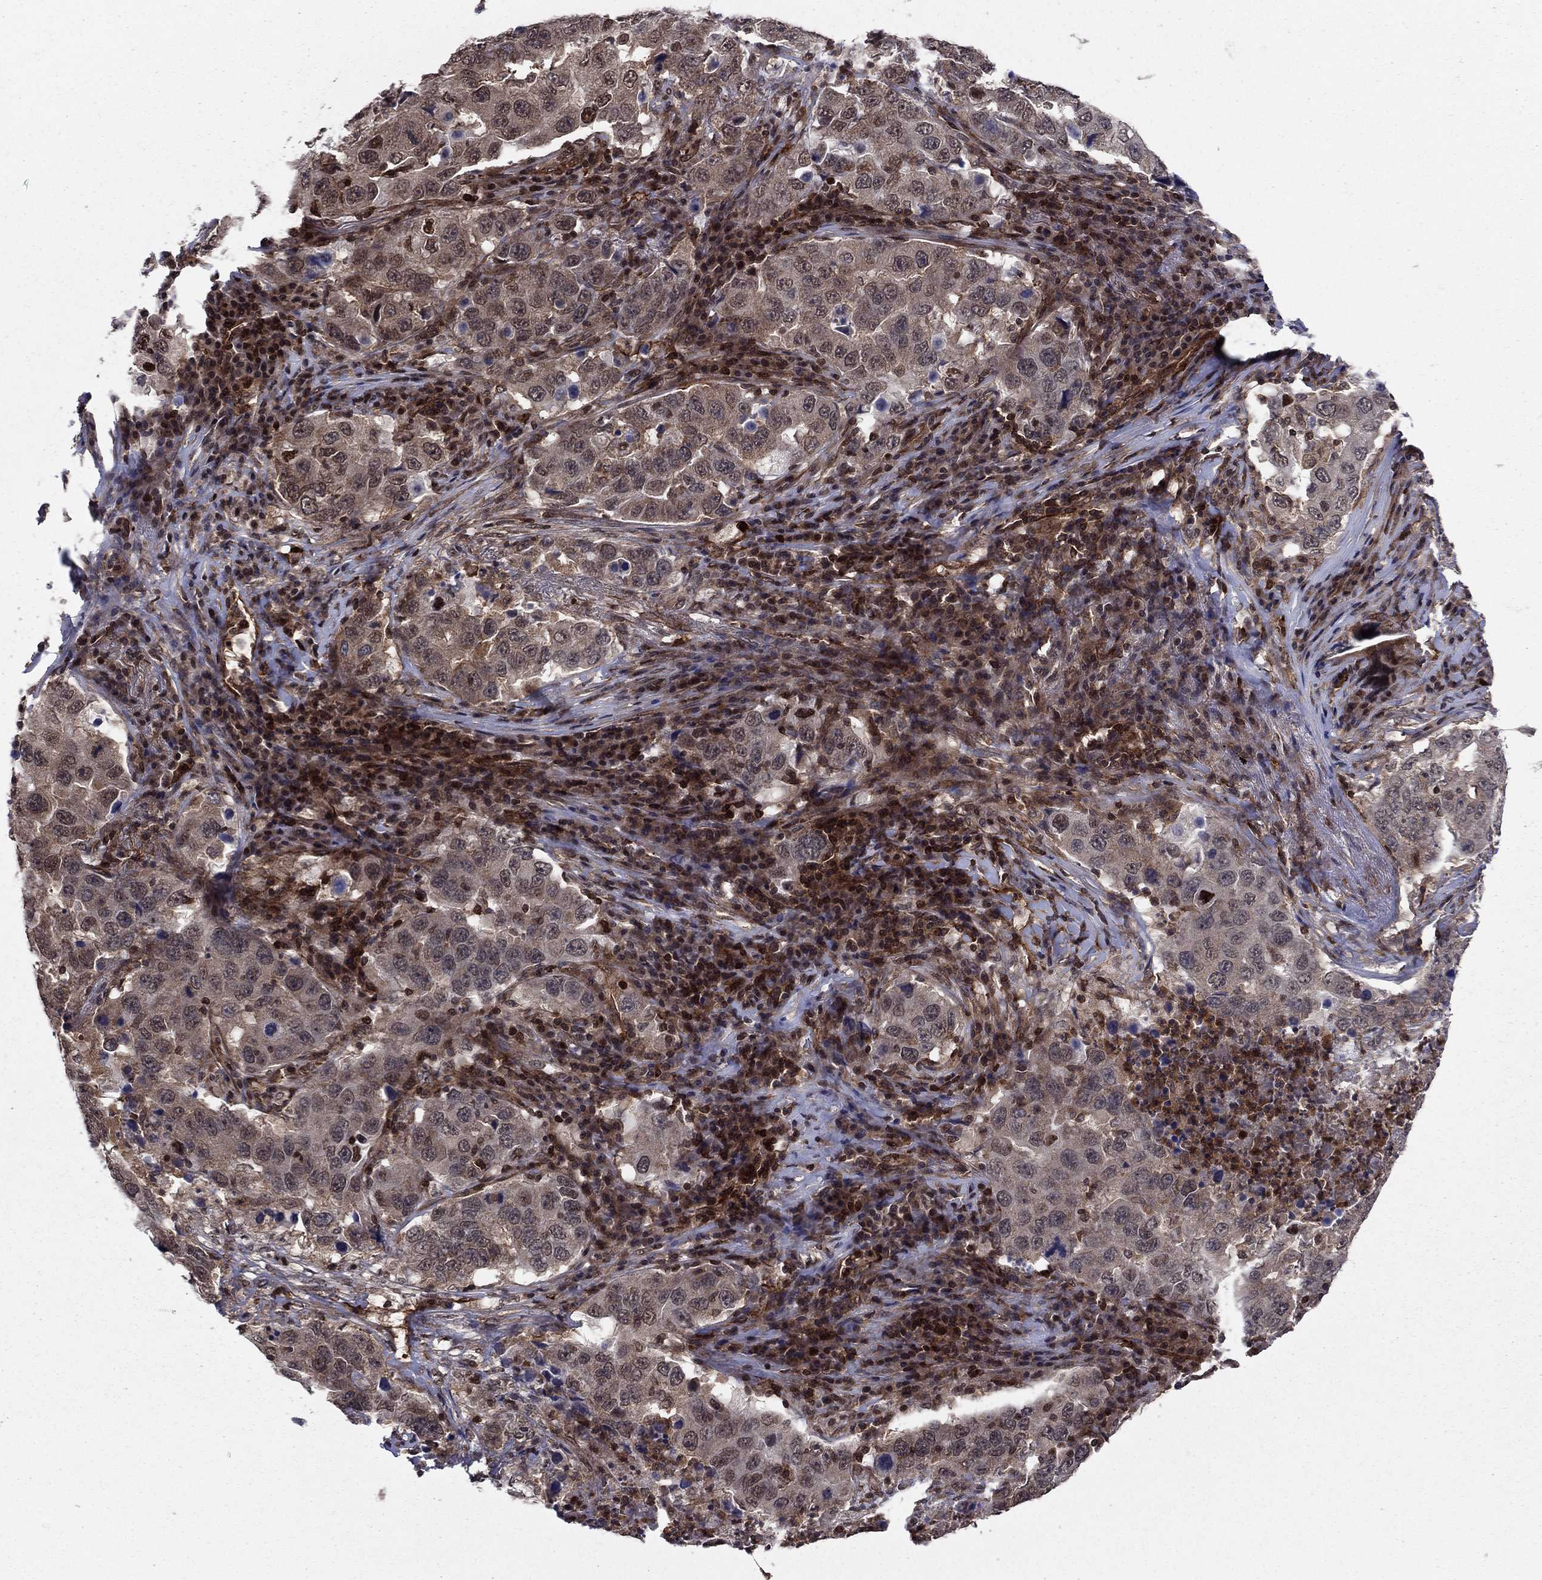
{"staining": {"intensity": "negative", "quantity": "none", "location": "none"}, "tissue": "lung cancer", "cell_type": "Tumor cells", "image_type": "cancer", "snomed": [{"axis": "morphology", "description": "Adenocarcinoma, NOS"}, {"axis": "topography", "description": "Lung"}], "caption": "The immunohistochemistry histopathology image has no significant expression in tumor cells of lung cancer tissue. The staining was performed using DAB to visualize the protein expression in brown, while the nuclei were stained in blue with hematoxylin (Magnification: 20x).", "gene": "SSX2IP", "patient": {"sex": "male", "age": 73}}